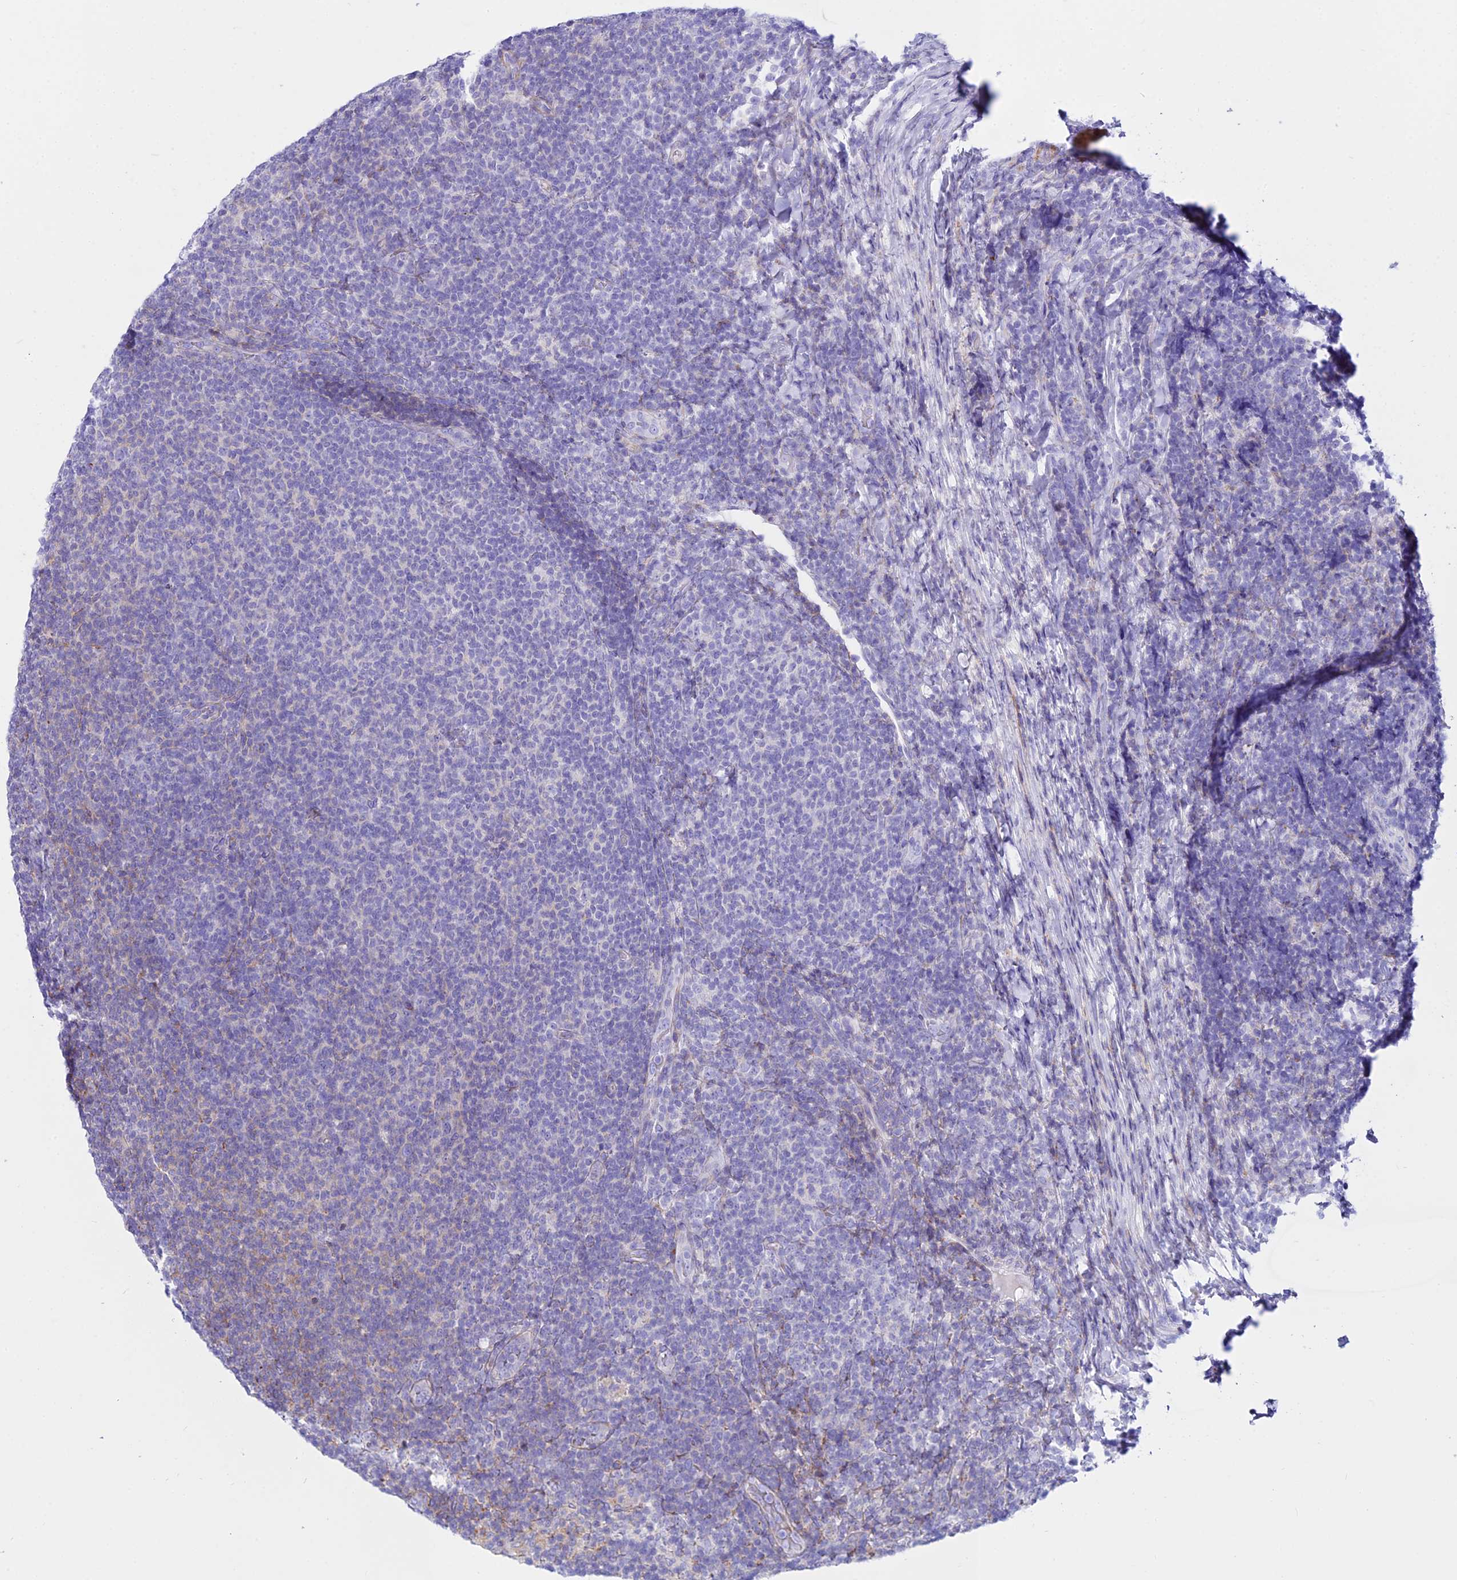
{"staining": {"intensity": "negative", "quantity": "none", "location": "none"}, "tissue": "lymphoma", "cell_type": "Tumor cells", "image_type": "cancer", "snomed": [{"axis": "morphology", "description": "Malignant lymphoma, non-Hodgkin's type, Low grade"}, {"axis": "topography", "description": "Lymph node"}], "caption": "Malignant lymphoma, non-Hodgkin's type (low-grade) was stained to show a protein in brown. There is no significant staining in tumor cells.", "gene": "DLX1", "patient": {"sex": "male", "age": 66}}